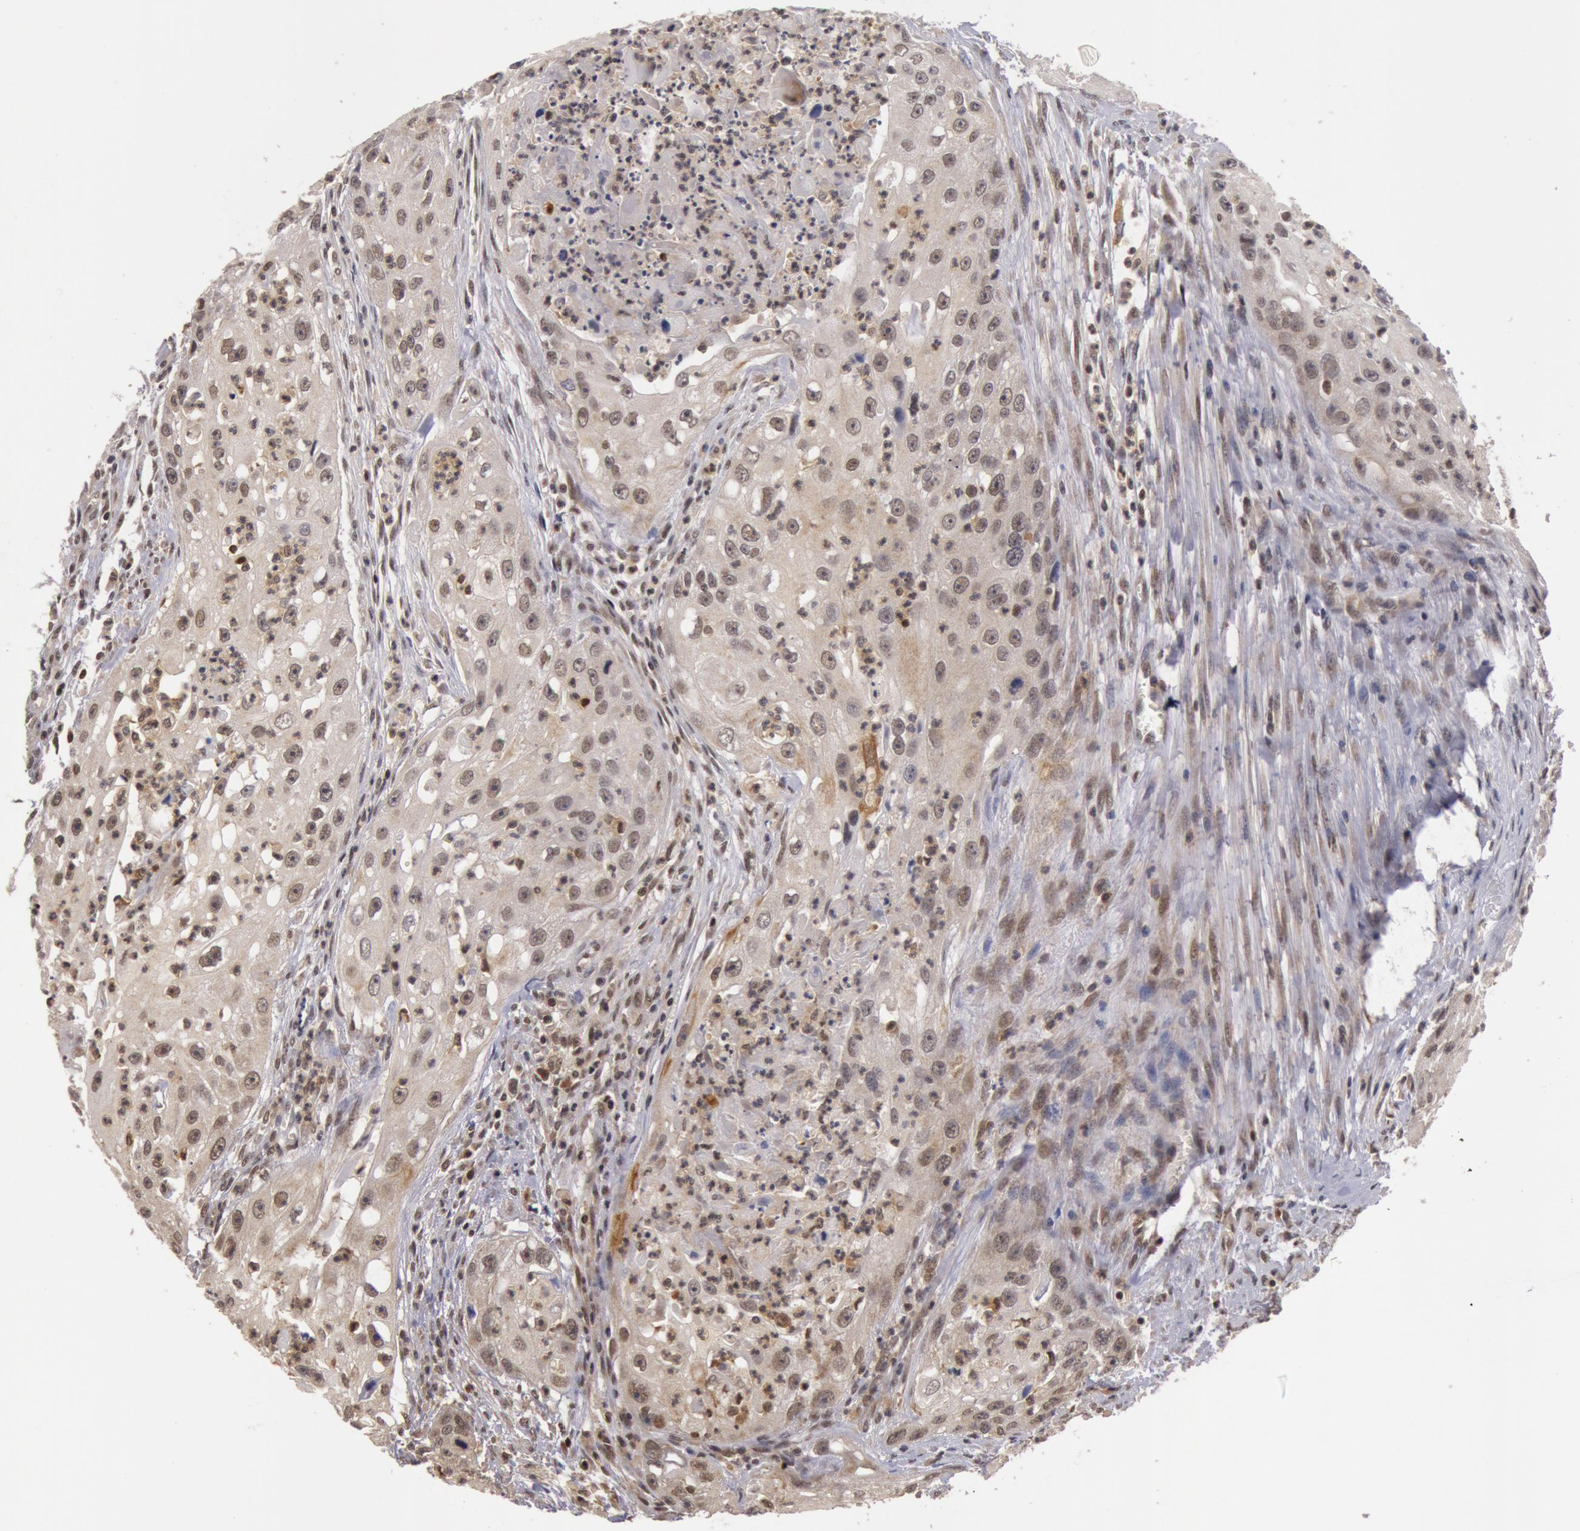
{"staining": {"intensity": "weak", "quantity": ">75%", "location": "nuclear"}, "tissue": "head and neck cancer", "cell_type": "Tumor cells", "image_type": "cancer", "snomed": [{"axis": "morphology", "description": "Squamous cell carcinoma, NOS"}, {"axis": "topography", "description": "Head-Neck"}], "caption": "Human head and neck cancer stained with a protein marker demonstrates weak staining in tumor cells.", "gene": "ZNF350", "patient": {"sex": "male", "age": 64}}